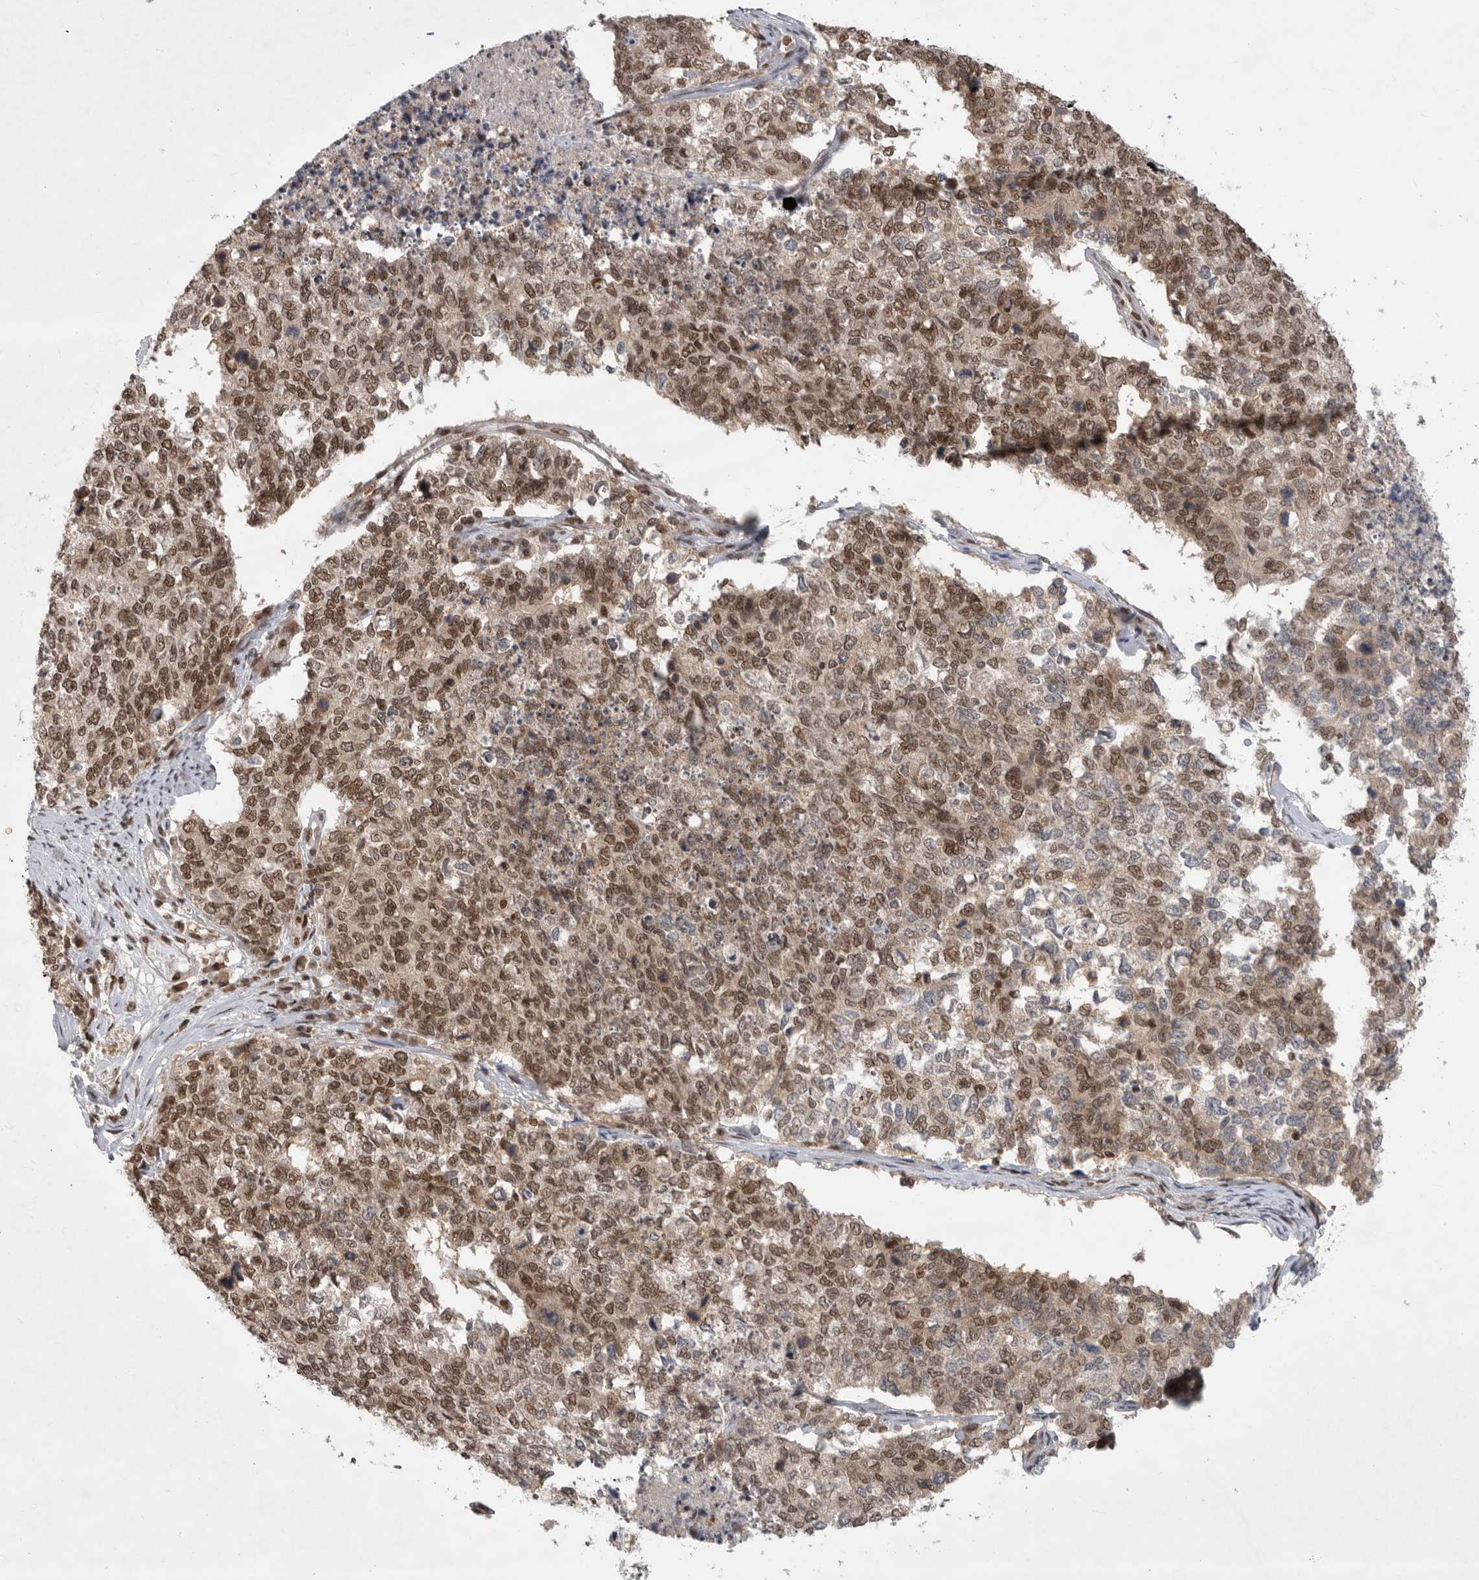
{"staining": {"intensity": "moderate", "quantity": ">75%", "location": "nuclear"}, "tissue": "cervical cancer", "cell_type": "Tumor cells", "image_type": "cancer", "snomed": [{"axis": "morphology", "description": "Squamous cell carcinoma, NOS"}, {"axis": "topography", "description": "Cervix"}], "caption": "This is an image of immunohistochemistry staining of cervical cancer (squamous cell carcinoma), which shows moderate positivity in the nuclear of tumor cells.", "gene": "ZNF830", "patient": {"sex": "female", "age": 63}}